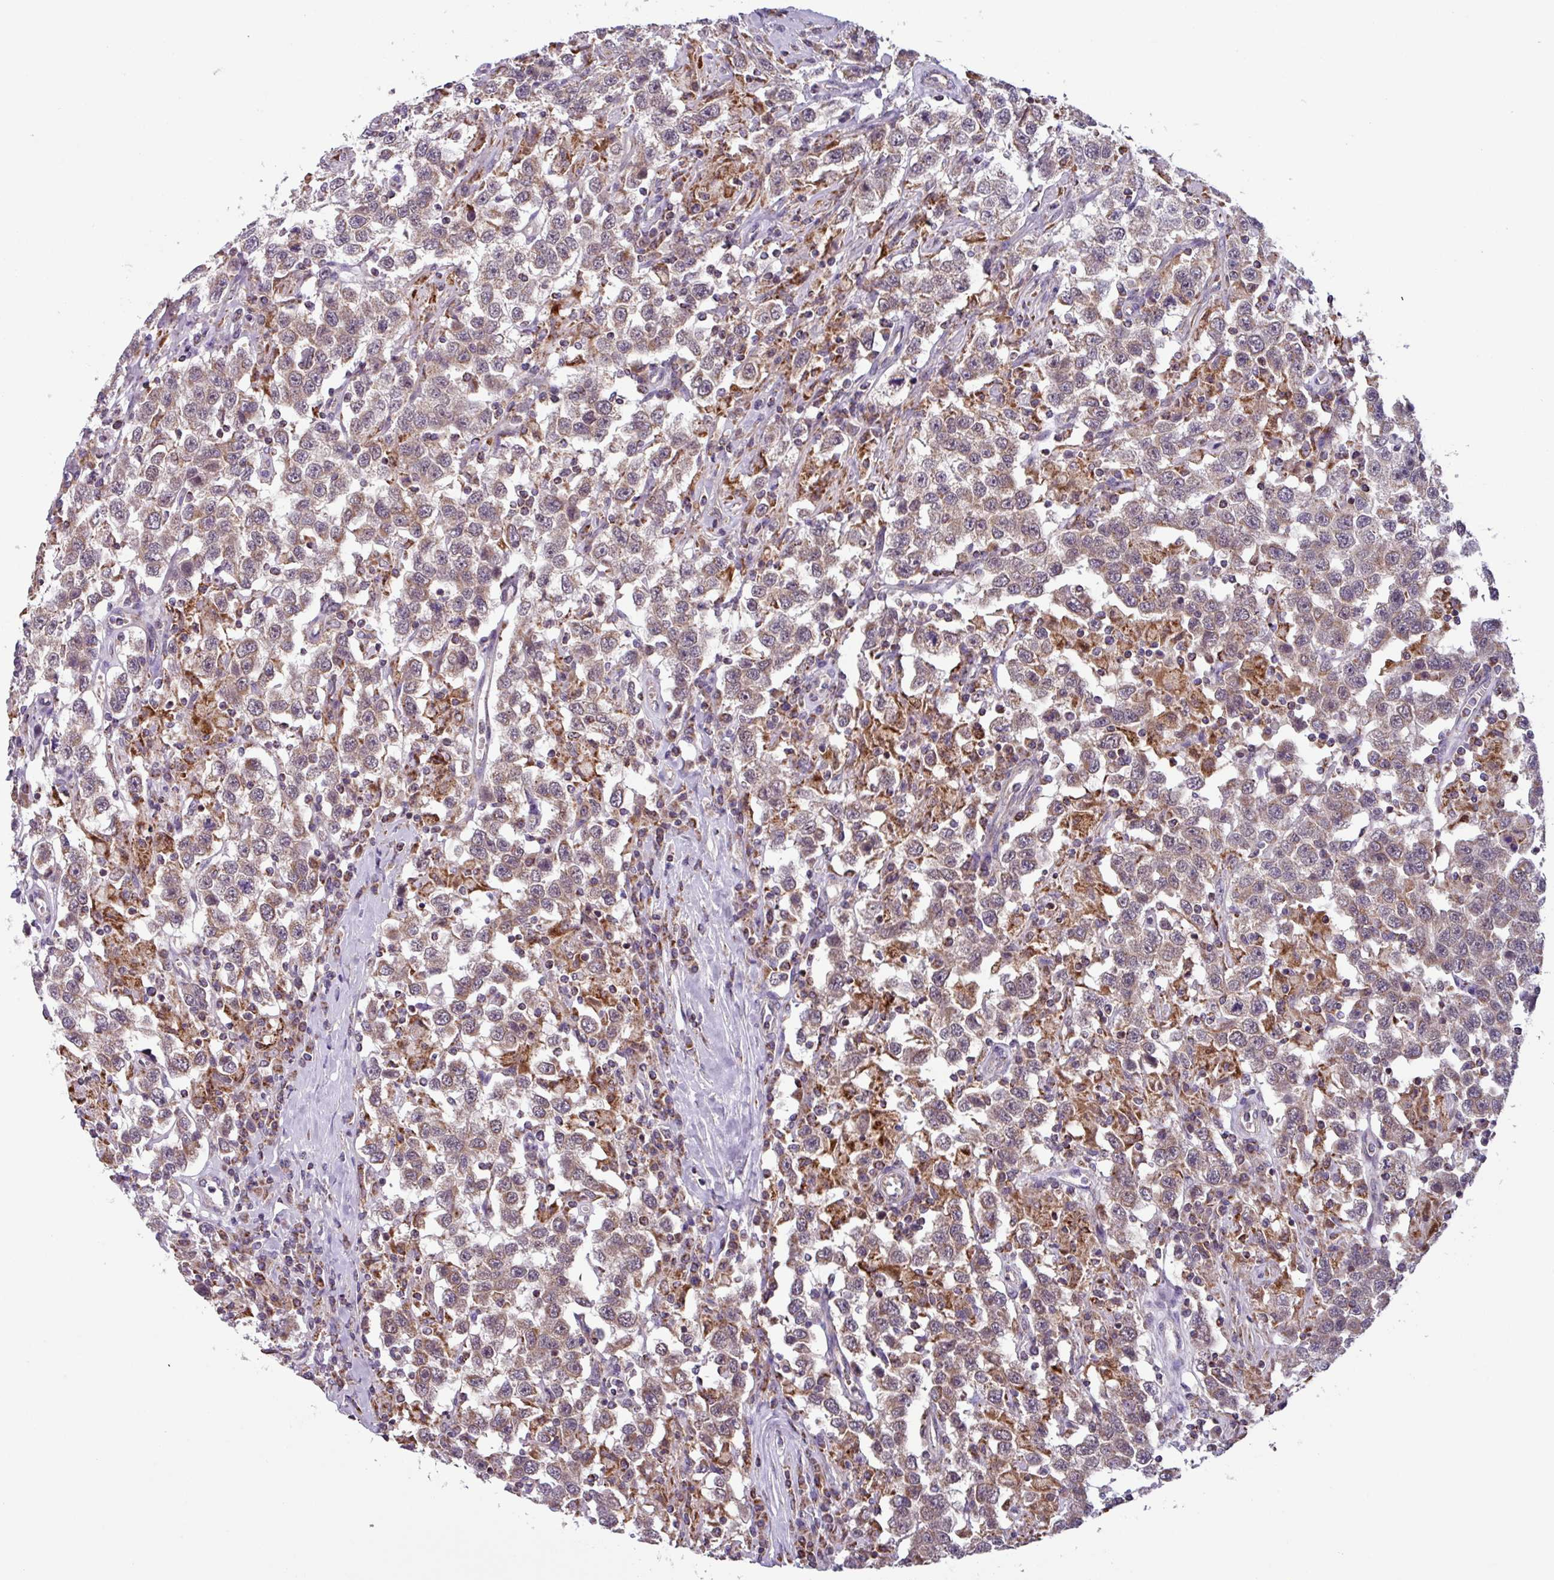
{"staining": {"intensity": "weak", "quantity": "<25%", "location": "cytoplasmic/membranous"}, "tissue": "testis cancer", "cell_type": "Tumor cells", "image_type": "cancer", "snomed": [{"axis": "morphology", "description": "Seminoma, NOS"}, {"axis": "topography", "description": "Testis"}], "caption": "The micrograph displays no significant staining in tumor cells of seminoma (testis). Brightfield microscopy of immunohistochemistry (IHC) stained with DAB (3,3'-diaminobenzidine) (brown) and hematoxylin (blue), captured at high magnification.", "gene": "AKIRIN1", "patient": {"sex": "male", "age": 41}}